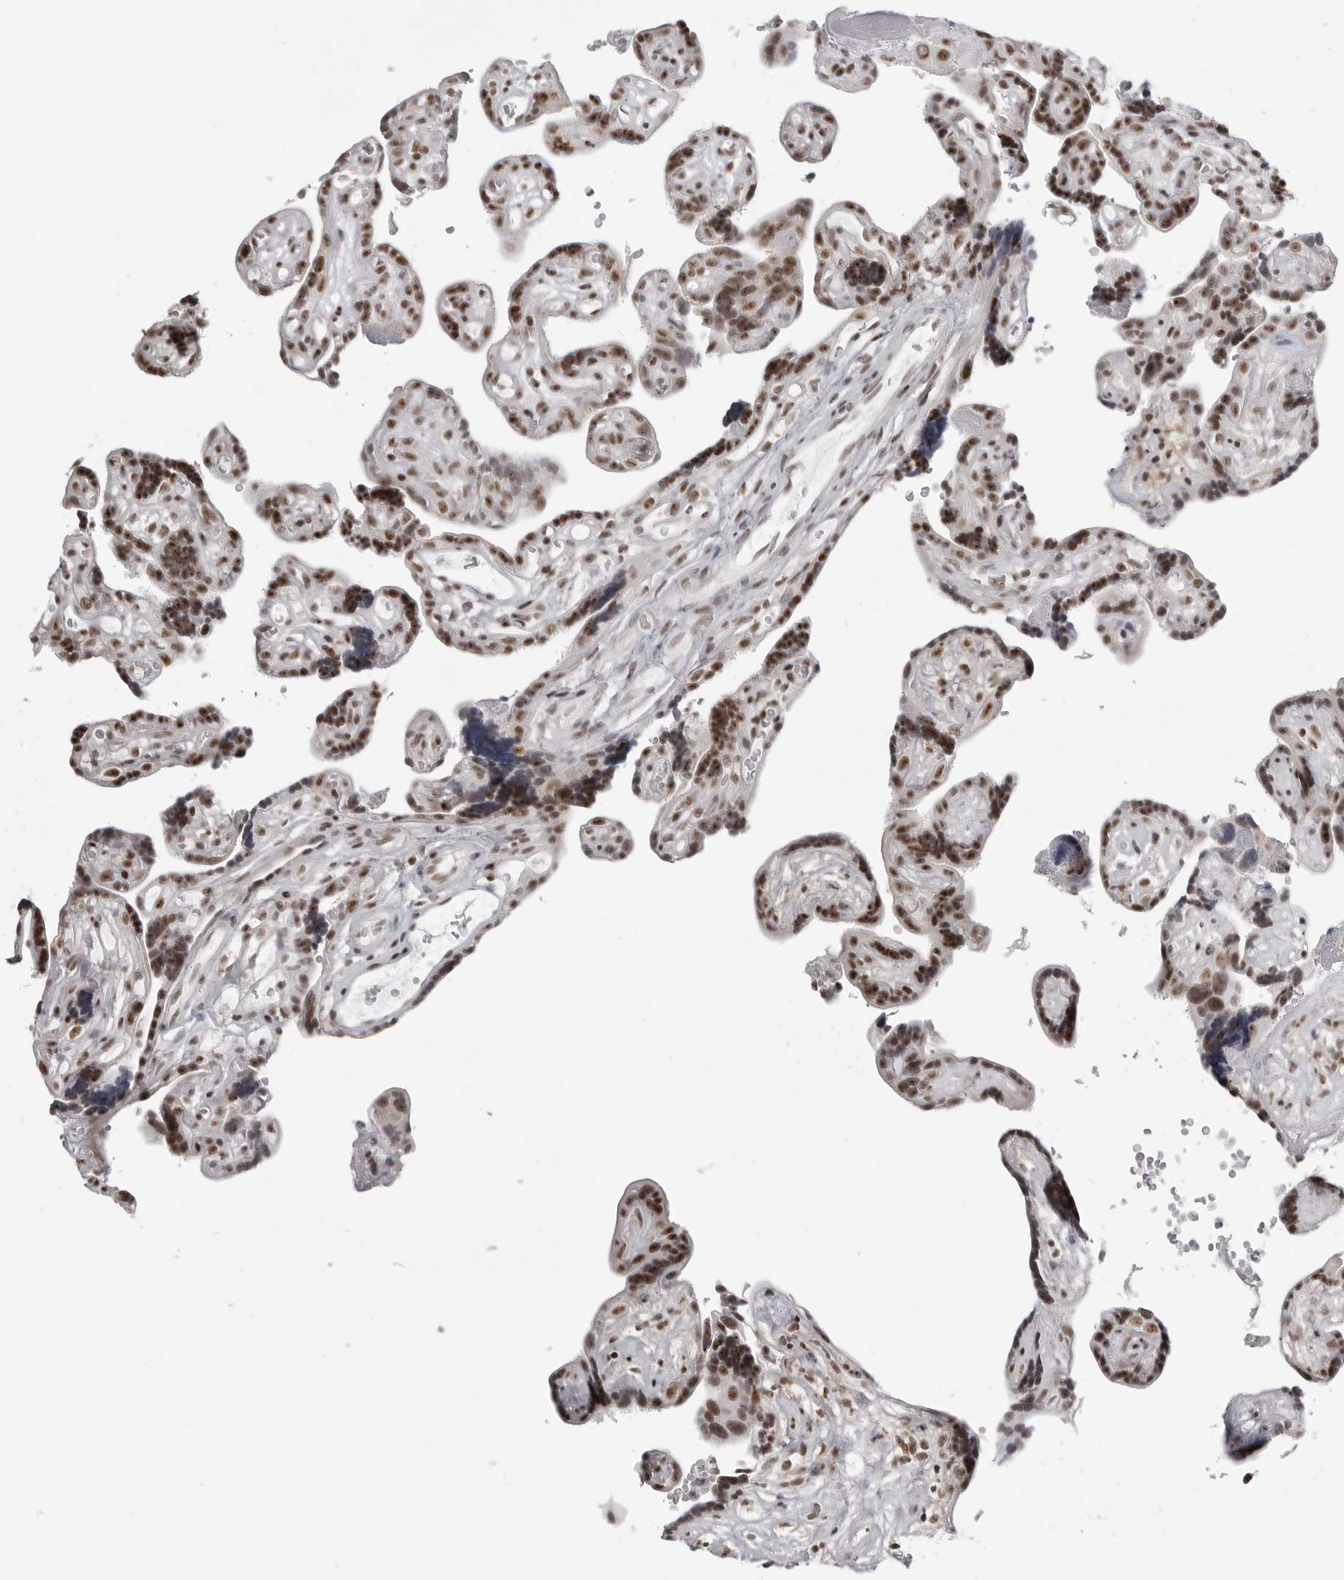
{"staining": {"intensity": "moderate", "quantity": ">75%", "location": "cytoplasmic/membranous,nuclear"}, "tissue": "placenta", "cell_type": "Decidual cells", "image_type": "normal", "snomed": [{"axis": "morphology", "description": "Normal tissue, NOS"}, {"axis": "topography", "description": "Placenta"}], "caption": "The image demonstrates a brown stain indicating the presence of a protein in the cytoplasmic/membranous,nuclear of decidual cells in placenta. (brown staining indicates protein expression, while blue staining denotes nuclei).", "gene": "WRAP53", "patient": {"sex": "female", "age": 30}}